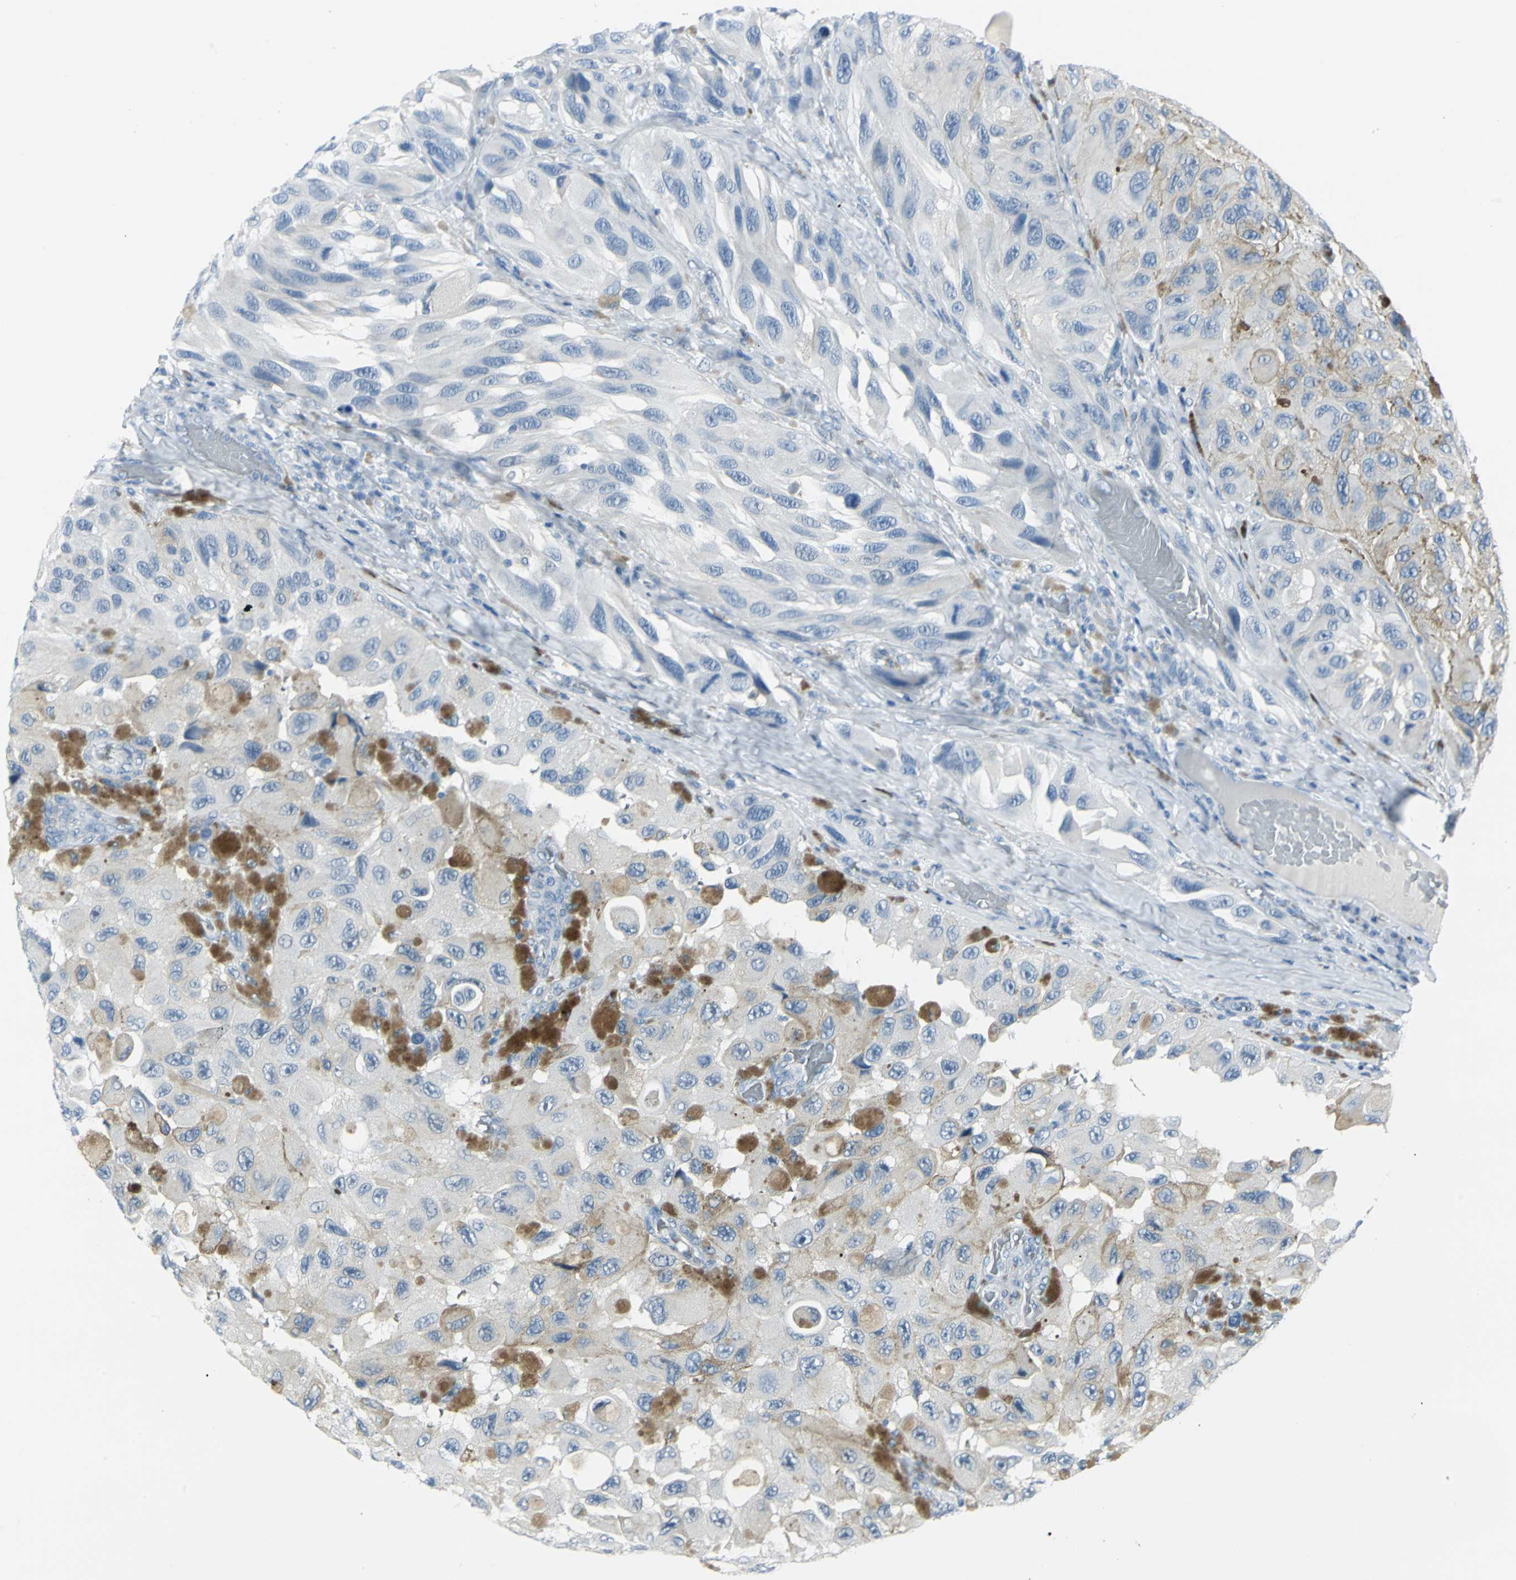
{"staining": {"intensity": "negative", "quantity": "none", "location": "none"}, "tissue": "melanoma", "cell_type": "Tumor cells", "image_type": "cancer", "snomed": [{"axis": "morphology", "description": "Malignant melanoma, NOS"}, {"axis": "topography", "description": "Skin"}], "caption": "Immunohistochemistry micrograph of melanoma stained for a protein (brown), which shows no staining in tumor cells. Brightfield microscopy of IHC stained with DAB (brown) and hematoxylin (blue), captured at high magnification.", "gene": "CYB5A", "patient": {"sex": "female", "age": 73}}